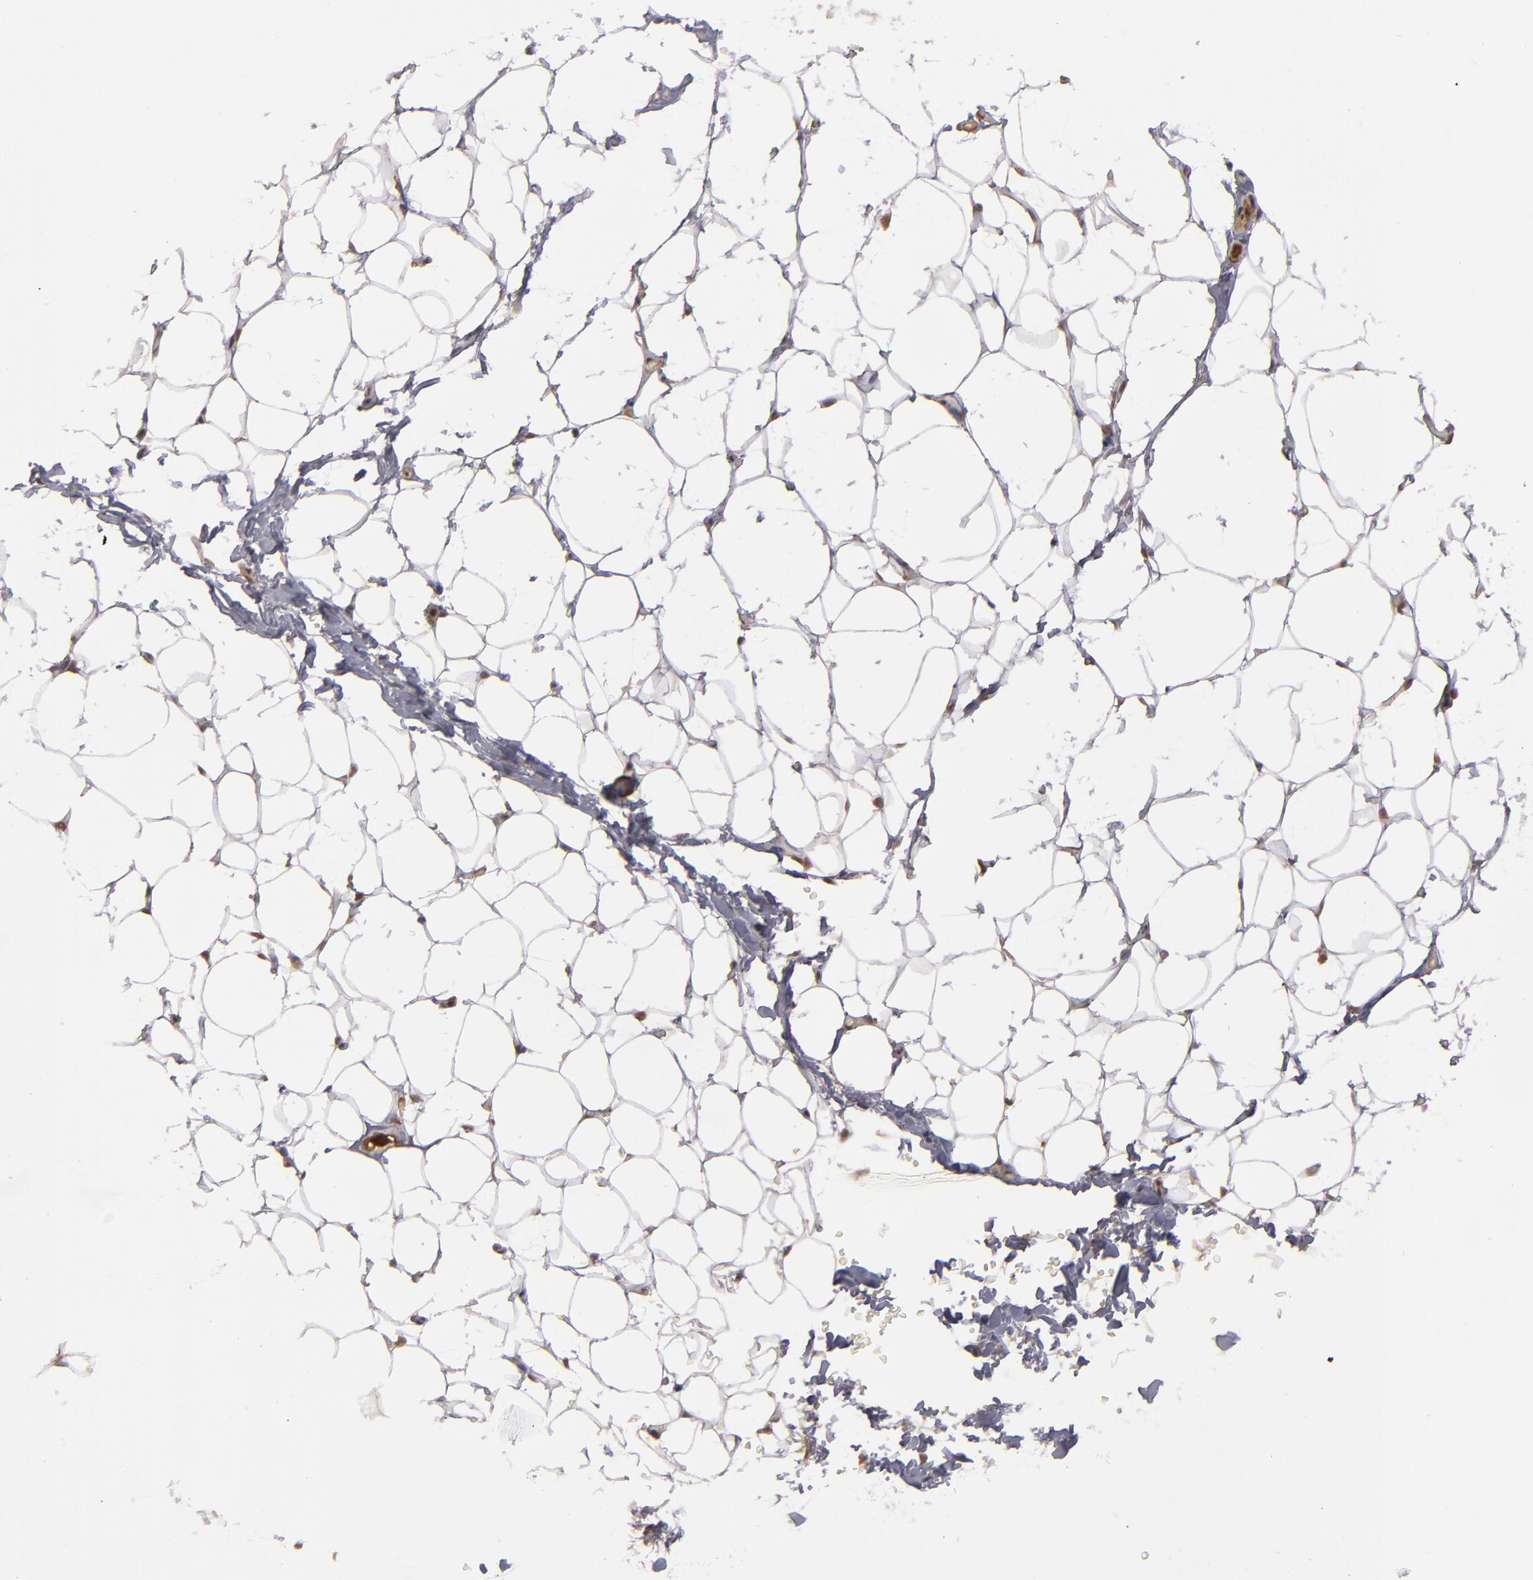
{"staining": {"intensity": "moderate", "quantity": ">75%", "location": "nuclear"}, "tissue": "adipose tissue", "cell_type": "Adipocytes", "image_type": "normal", "snomed": [{"axis": "morphology", "description": "Normal tissue, NOS"}, {"axis": "topography", "description": "Soft tissue"}], "caption": "Adipose tissue stained with immunohistochemistry exhibits moderate nuclear staining in about >75% of adipocytes.", "gene": "ZNF234", "patient": {"sex": "male", "age": 26}}